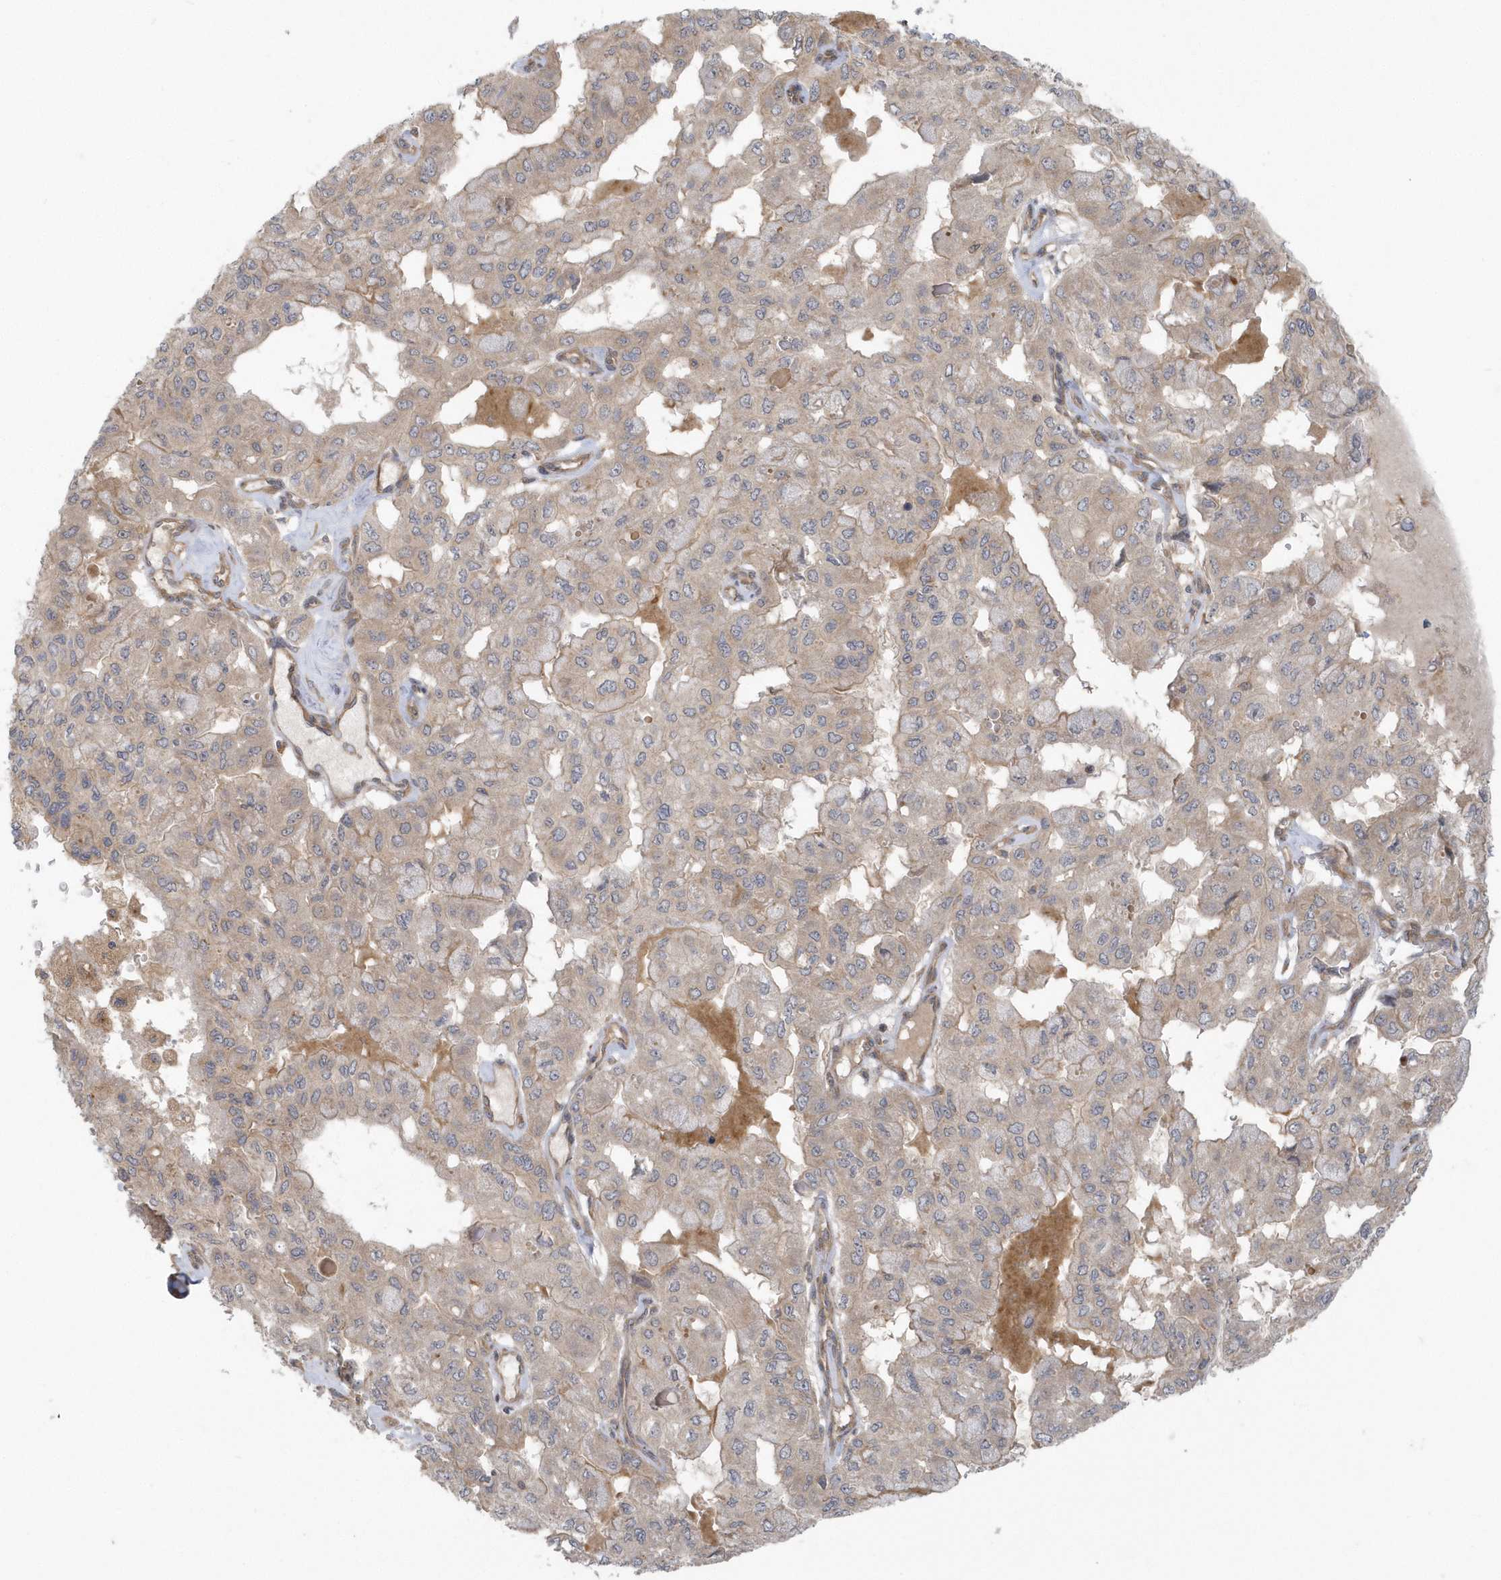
{"staining": {"intensity": "weak", "quantity": "<25%", "location": "cytoplasmic/membranous"}, "tissue": "pancreatic cancer", "cell_type": "Tumor cells", "image_type": "cancer", "snomed": [{"axis": "morphology", "description": "Adenocarcinoma, NOS"}, {"axis": "topography", "description": "Pancreas"}], "caption": "Human pancreatic cancer stained for a protein using IHC demonstrates no expression in tumor cells.", "gene": "ACTR1A", "patient": {"sex": "male", "age": 51}}